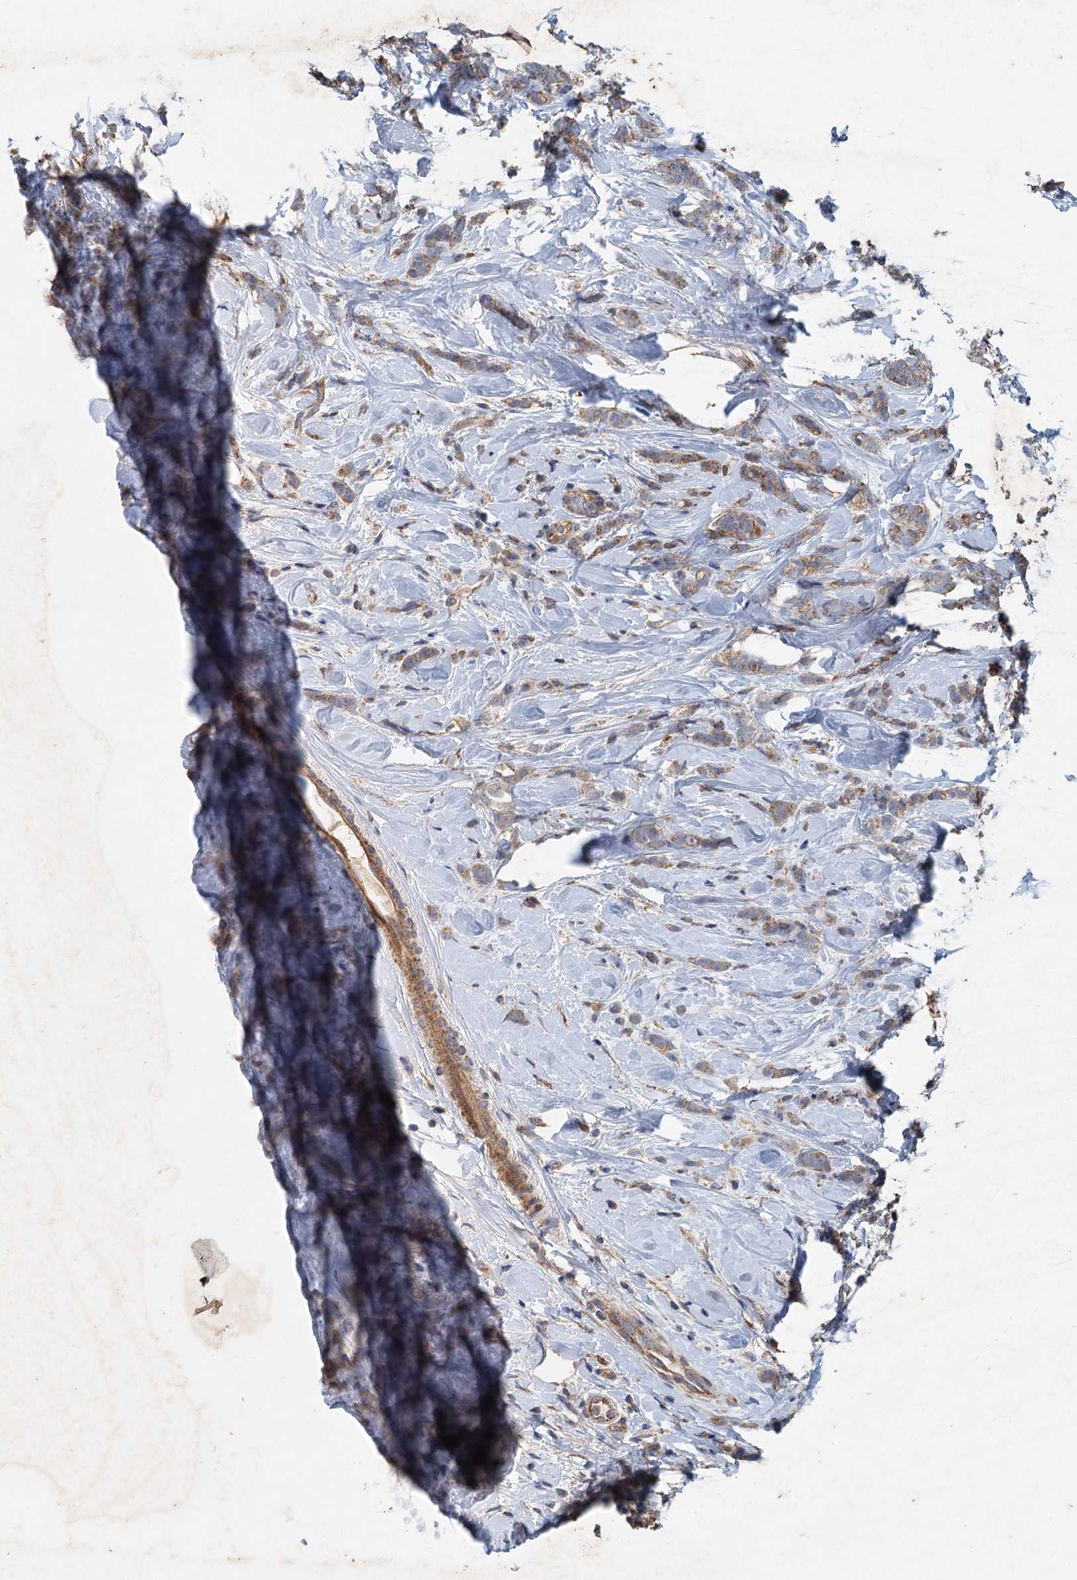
{"staining": {"intensity": "weak", "quantity": ">75%", "location": "cytoplasmic/membranous"}, "tissue": "breast cancer", "cell_type": "Tumor cells", "image_type": "cancer", "snomed": [{"axis": "morphology", "description": "Lobular carcinoma"}, {"axis": "topography", "description": "Breast"}], "caption": "Brown immunohistochemical staining in lobular carcinoma (breast) displays weak cytoplasmic/membranous positivity in about >75% of tumor cells.", "gene": "BCS1L", "patient": {"sex": "female", "age": 58}}